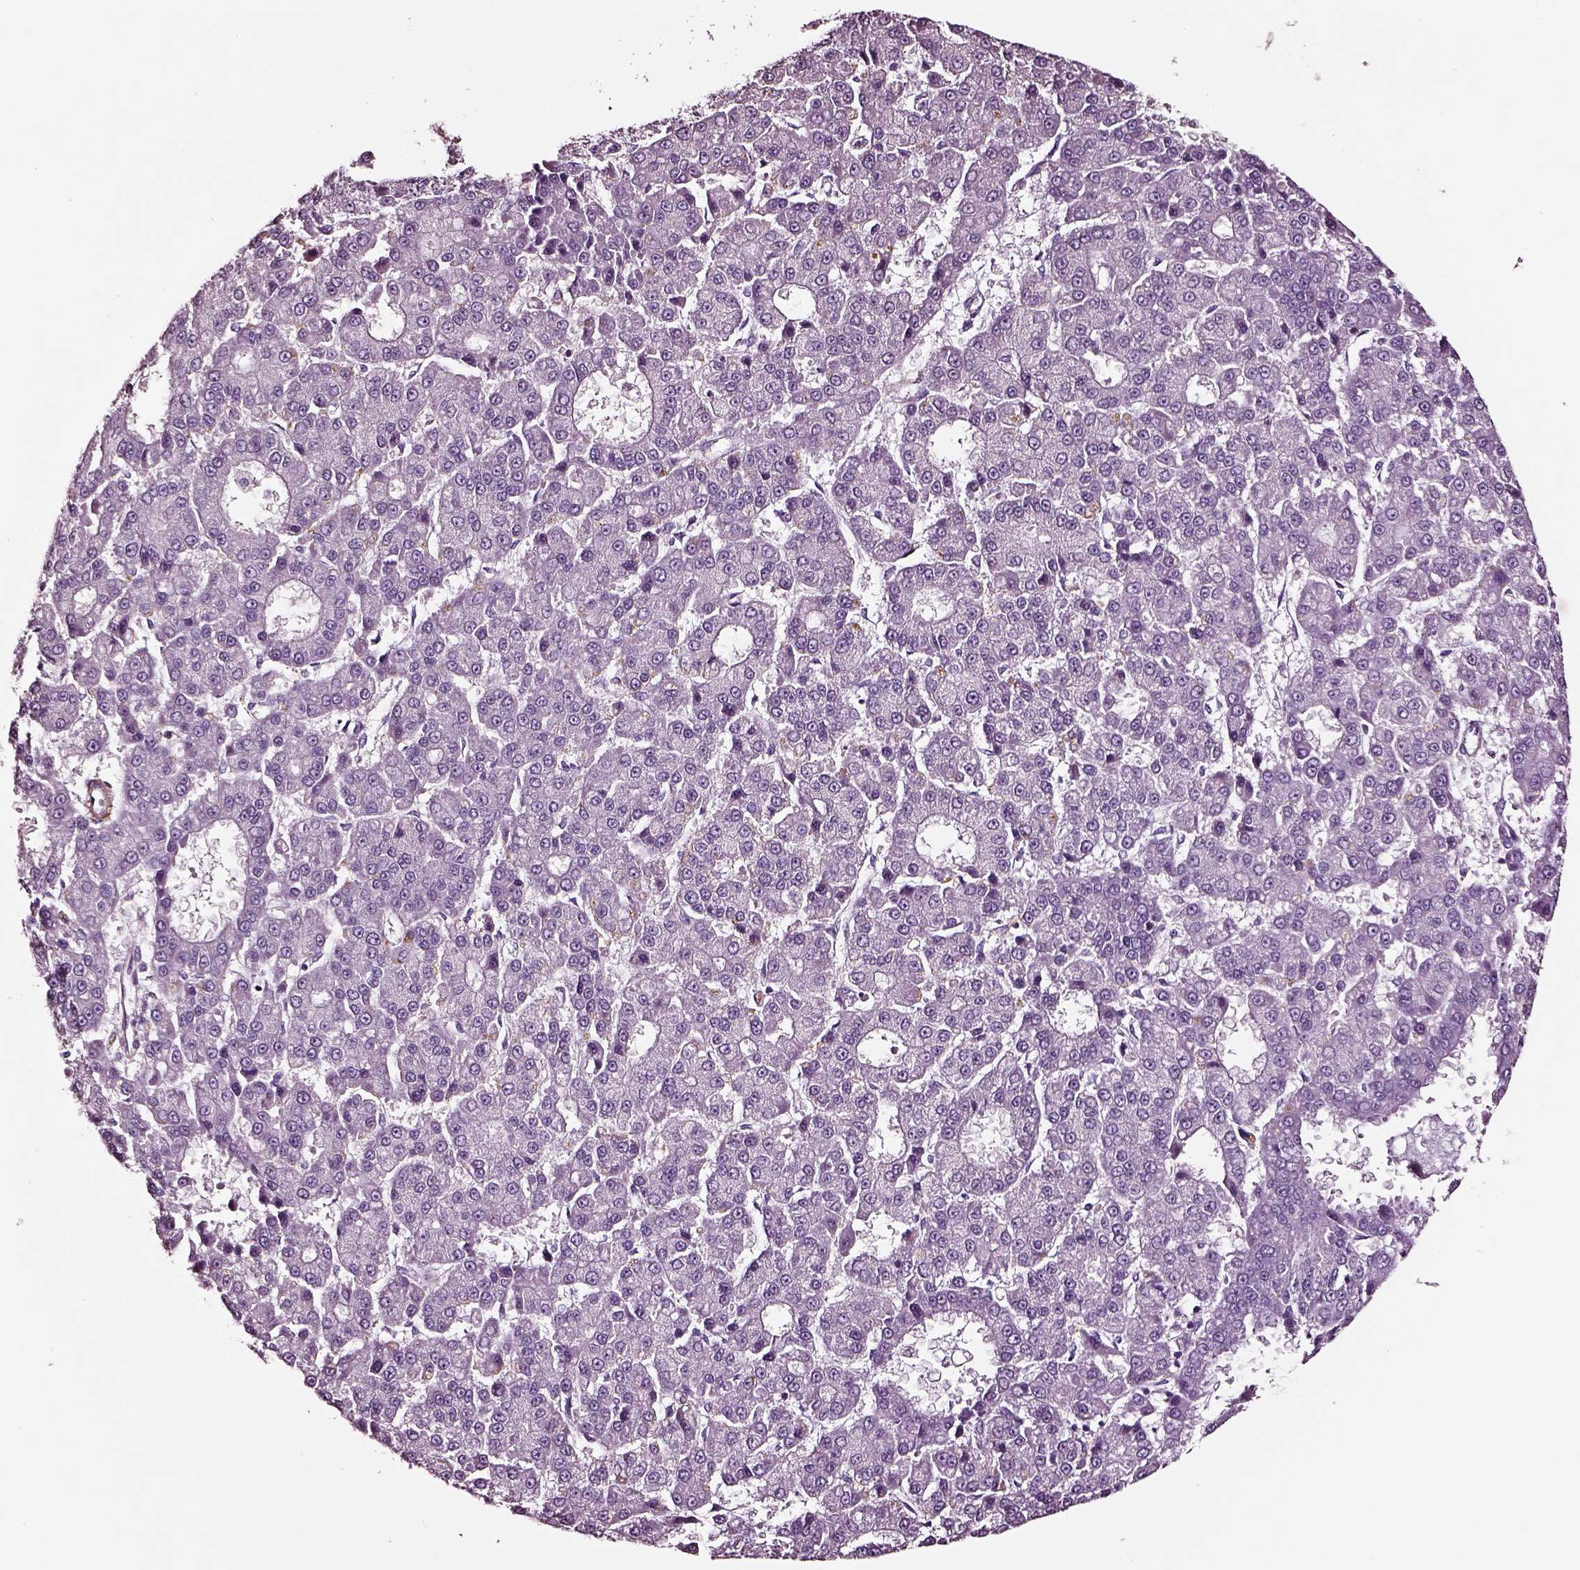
{"staining": {"intensity": "negative", "quantity": "none", "location": "none"}, "tissue": "liver cancer", "cell_type": "Tumor cells", "image_type": "cancer", "snomed": [{"axis": "morphology", "description": "Carcinoma, Hepatocellular, NOS"}, {"axis": "topography", "description": "Liver"}], "caption": "Tumor cells show no significant staining in hepatocellular carcinoma (liver).", "gene": "SOX10", "patient": {"sex": "male", "age": 70}}